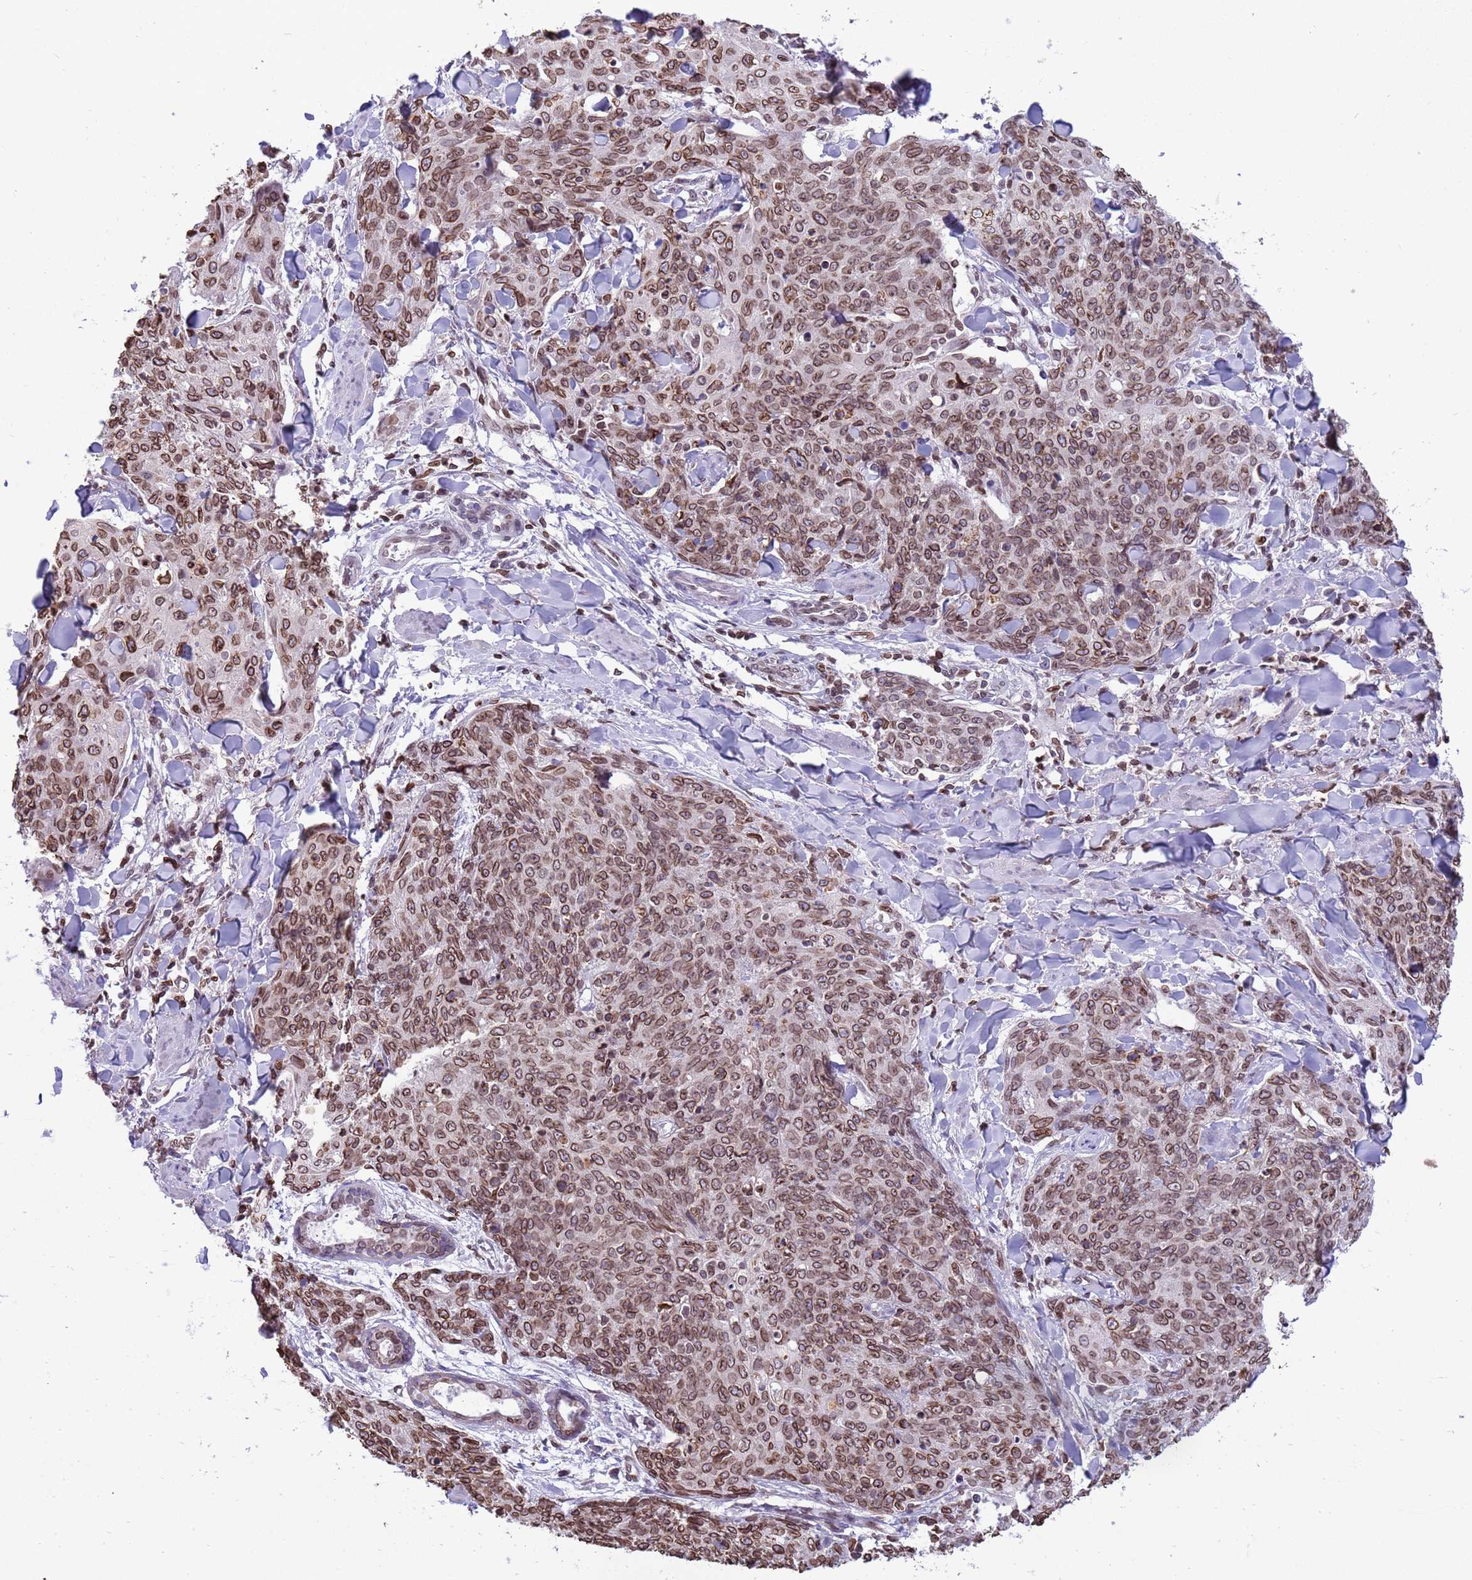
{"staining": {"intensity": "moderate", "quantity": ">75%", "location": "cytoplasmic/membranous,nuclear"}, "tissue": "skin cancer", "cell_type": "Tumor cells", "image_type": "cancer", "snomed": [{"axis": "morphology", "description": "Squamous cell carcinoma, NOS"}, {"axis": "topography", "description": "Skin"}, {"axis": "topography", "description": "Vulva"}], "caption": "A histopathology image of skin cancer stained for a protein displays moderate cytoplasmic/membranous and nuclear brown staining in tumor cells. (brown staining indicates protein expression, while blue staining denotes nuclei).", "gene": "DHX37", "patient": {"sex": "female", "age": 85}}